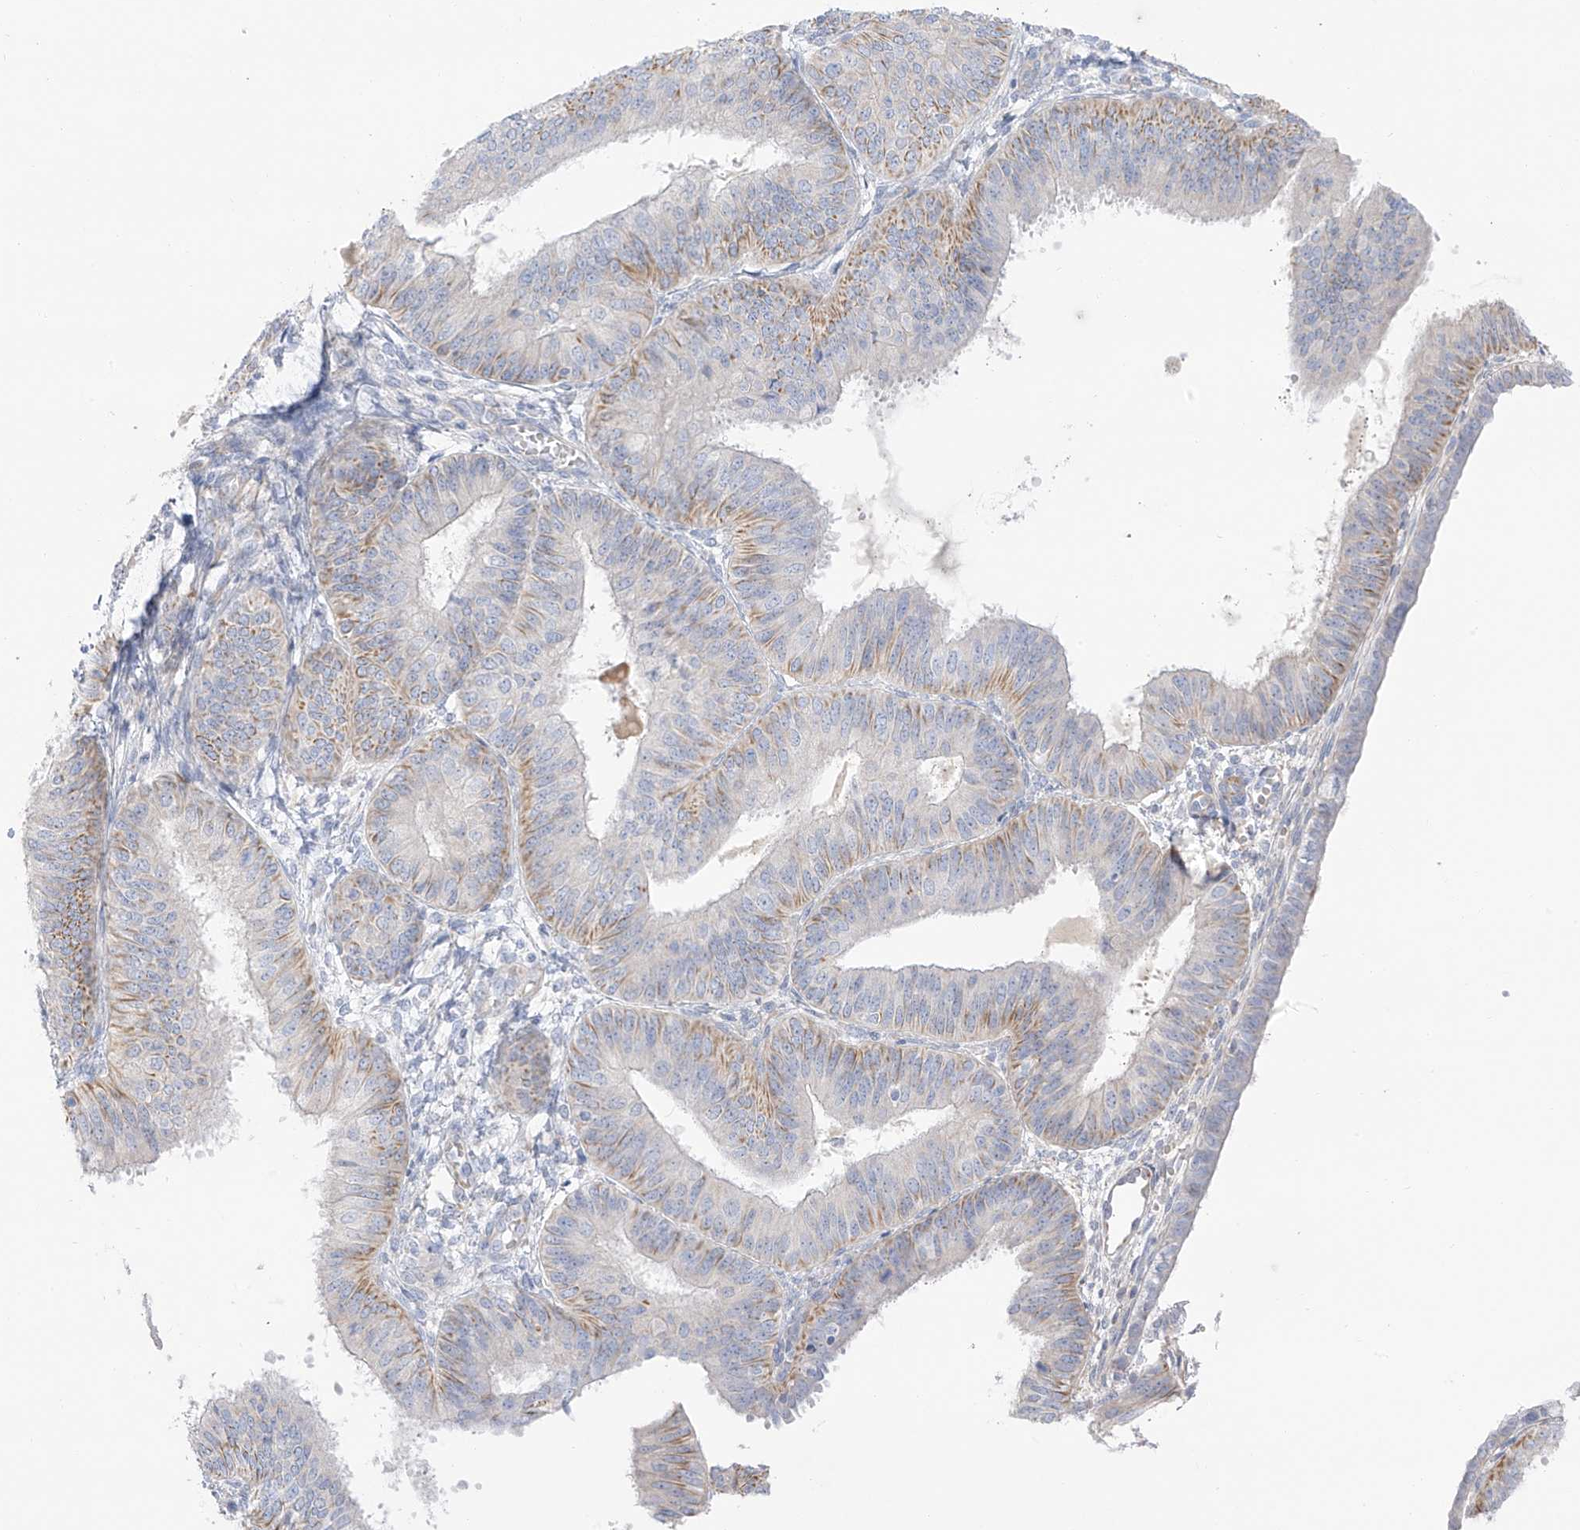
{"staining": {"intensity": "weak", "quantity": "25%-75%", "location": "cytoplasmic/membranous"}, "tissue": "endometrial cancer", "cell_type": "Tumor cells", "image_type": "cancer", "snomed": [{"axis": "morphology", "description": "Adenocarcinoma, NOS"}, {"axis": "topography", "description": "Endometrium"}], "caption": "DAB immunohistochemical staining of endometrial cancer exhibits weak cytoplasmic/membranous protein expression in about 25%-75% of tumor cells.", "gene": "TAL2", "patient": {"sex": "female", "age": 58}}